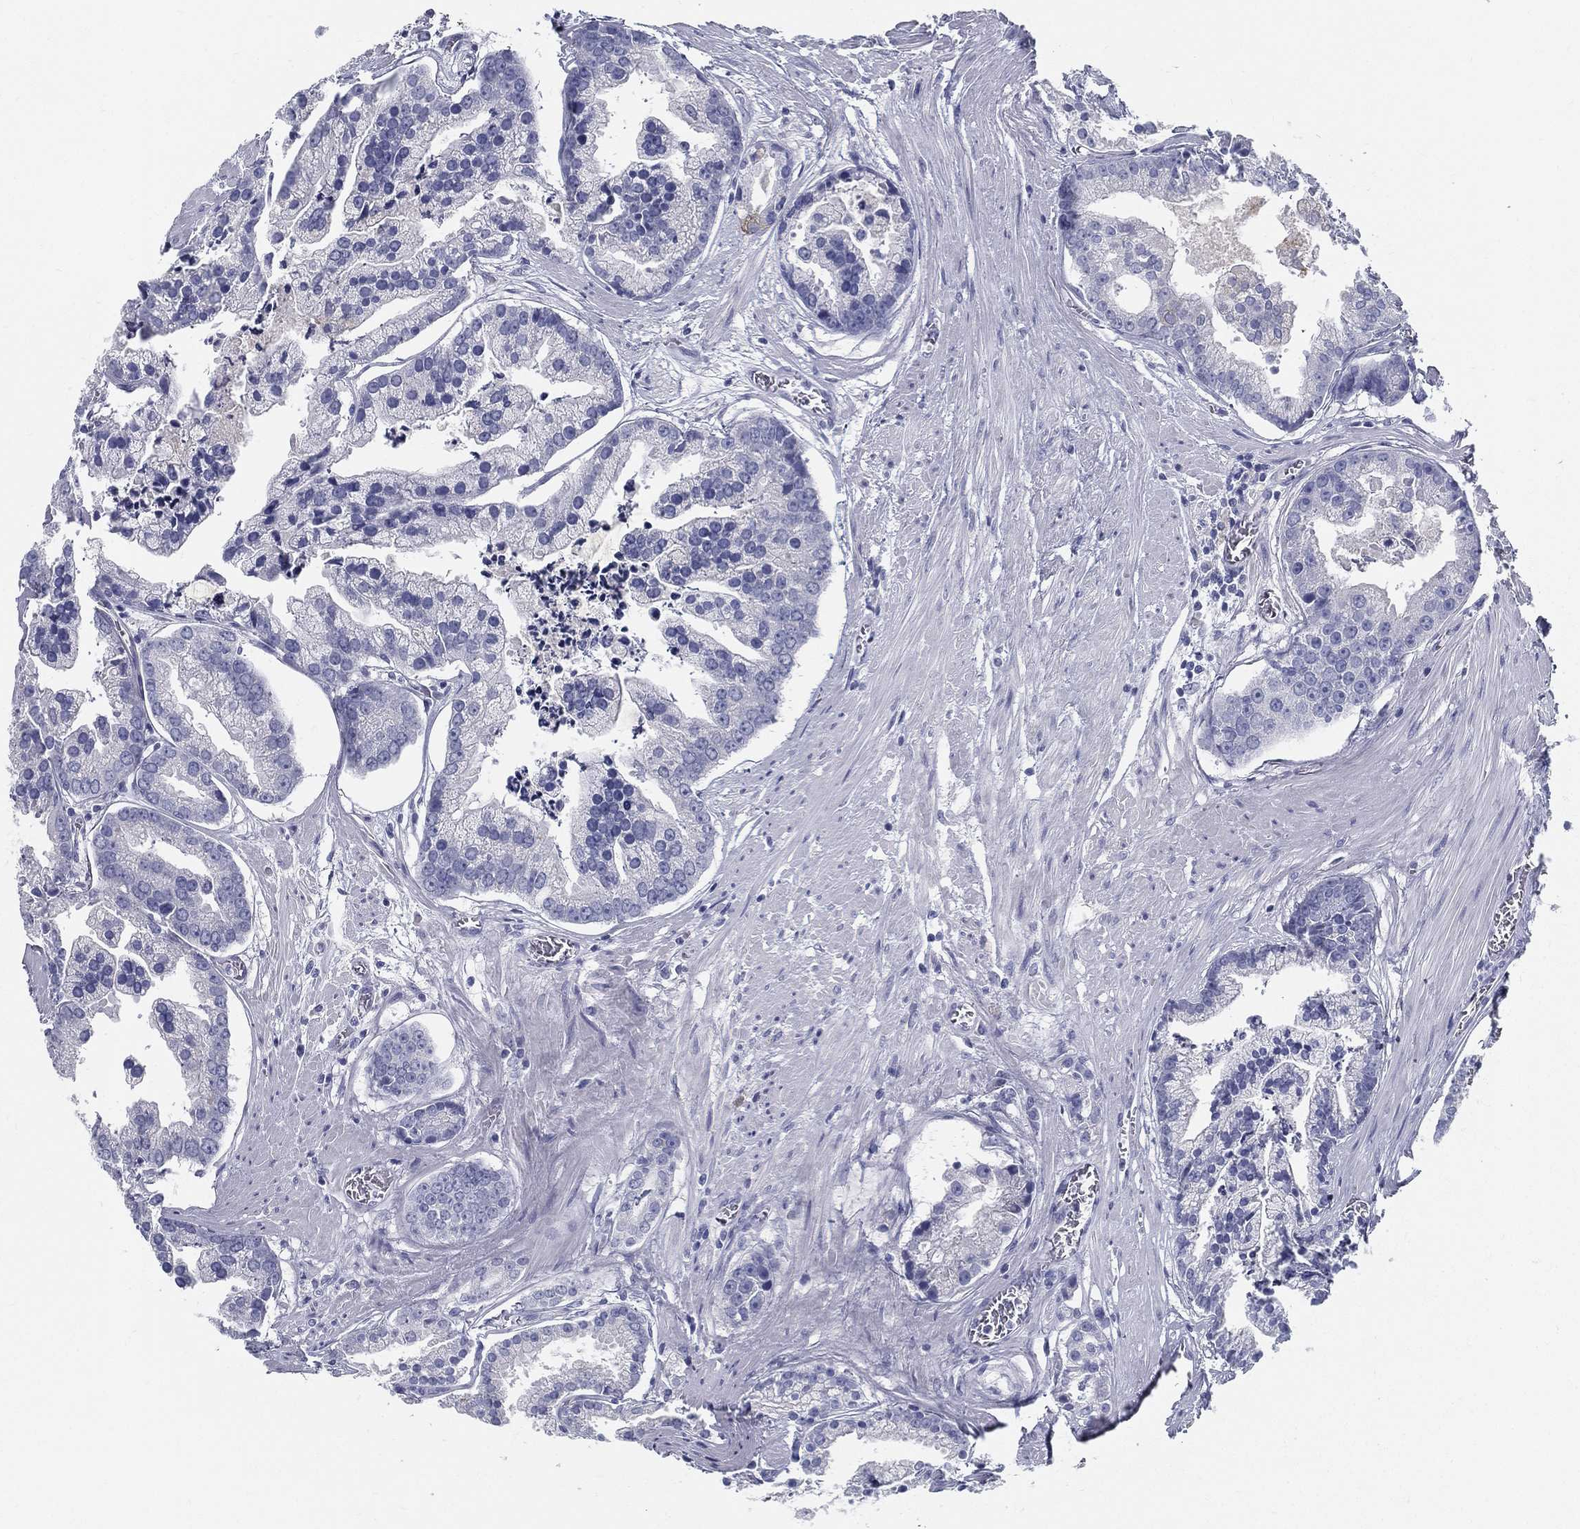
{"staining": {"intensity": "negative", "quantity": "none", "location": "none"}, "tissue": "prostate cancer", "cell_type": "Tumor cells", "image_type": "cancer", "snomed": [{"axis": "morphology", "description": "Adenocarcinoma, NOS"}, {"axis": "topography", "description": "Prostate and seminal vesicle, NOS"}, {"axis": "topography", "description": "Prostate"}], "caption": "Immunohistochemical staining of human prostate cancer (adenocarcinoma) shows no significant expression in tumor cells.", "gene": "STS", "patient": {"sex": "male", "age": 44}}